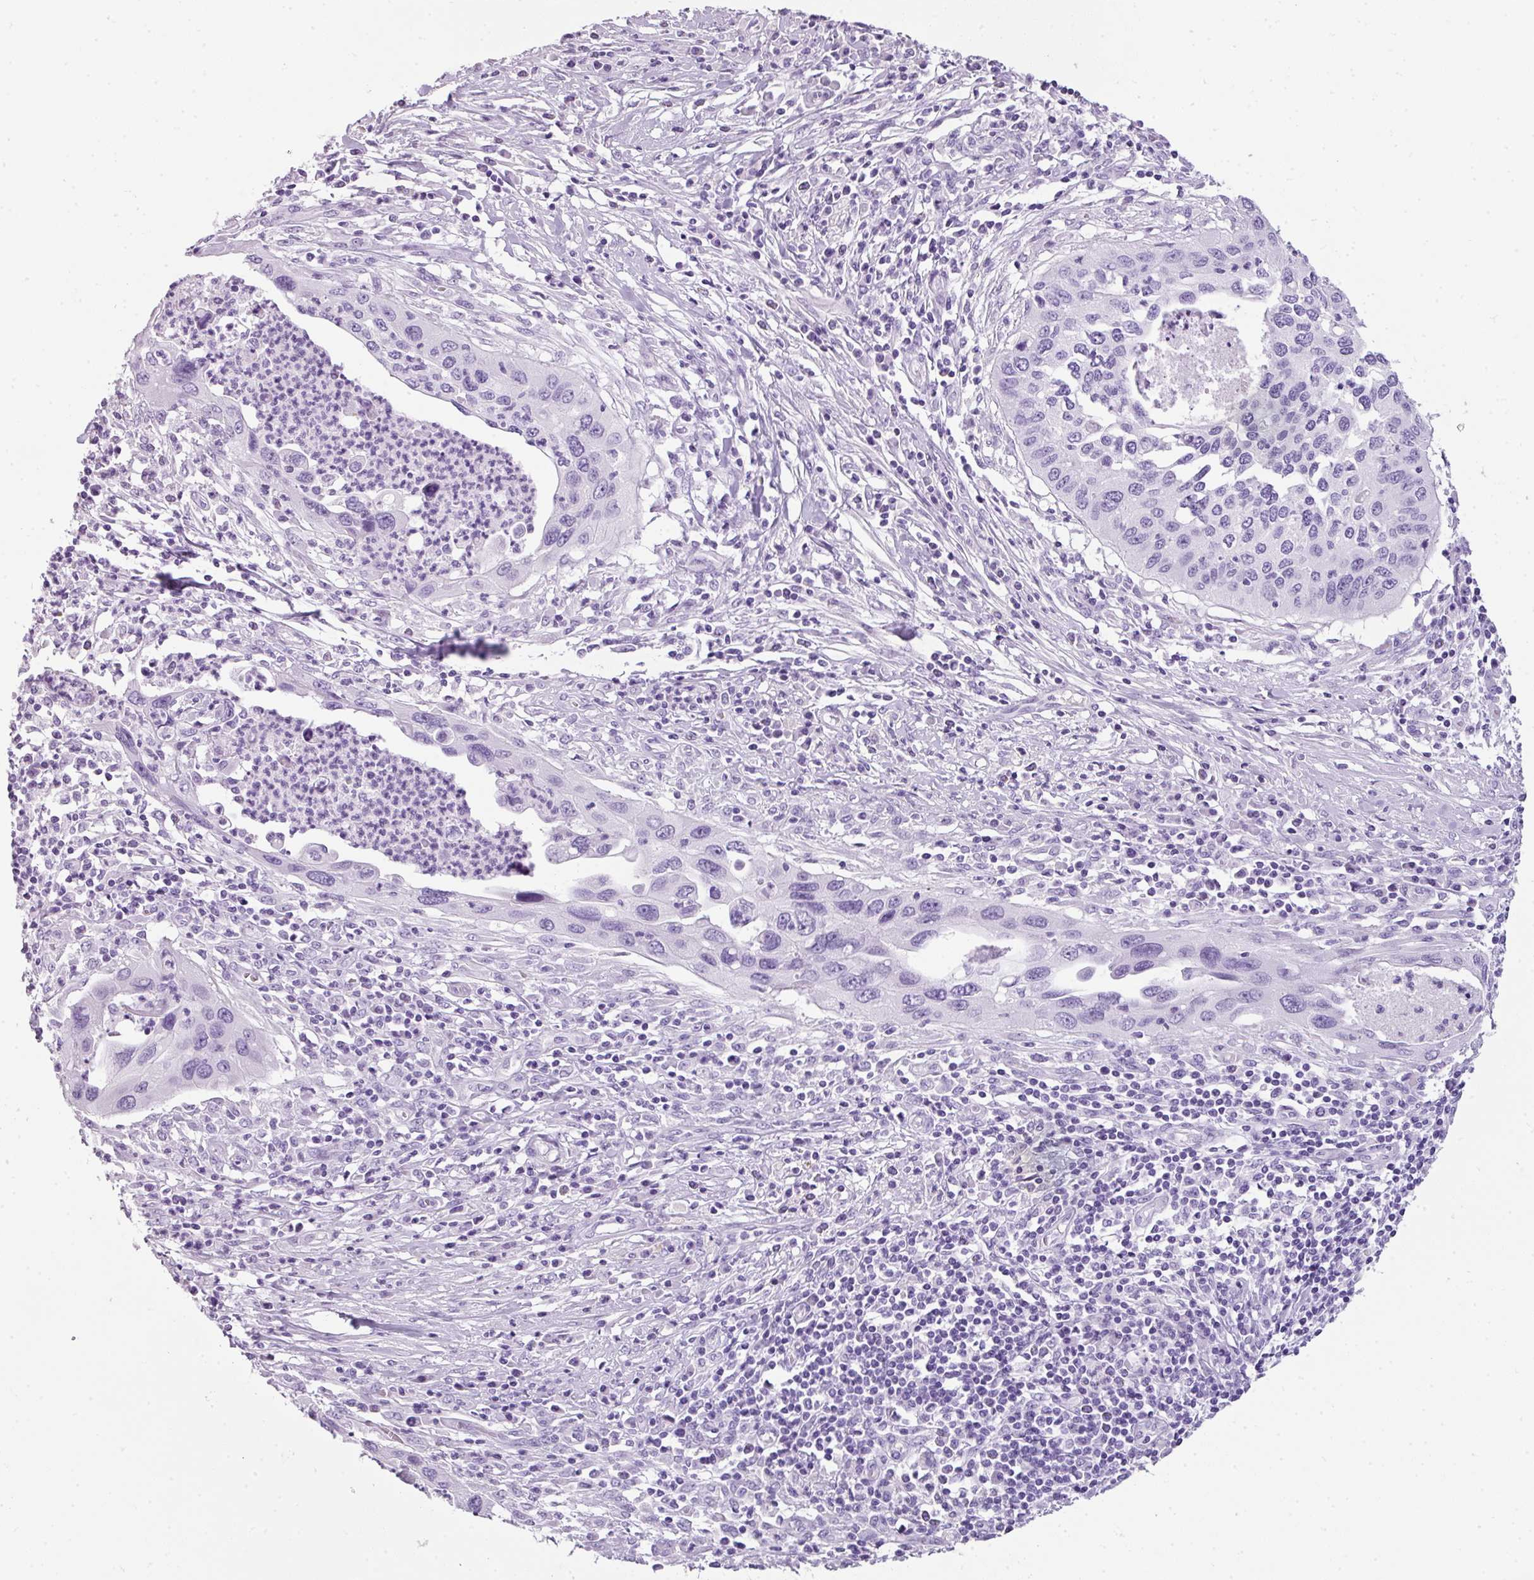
{"staining": {"intensity": "negative", "quantity": "none", "location": "none"}, "tissue": "cervical cancer", "cell_type": "Tumor cells", "image_type": "cancer", "snomed": [{"axis": "morphology", "description": "Squamous cell carcinoma, NOS"}, {"axis": "topography", "description": "Cervix"}], "caption": "An IHC histopathology image of cervical cancer is shown. There is no staining in tumor cells of cervical cancer. (DAB (3,3'-diaminobenzidine) immunohistochemistry (IHC), high magnification).", "gene": "TNP1", "patient": {"sex": "female", "age": 38}}